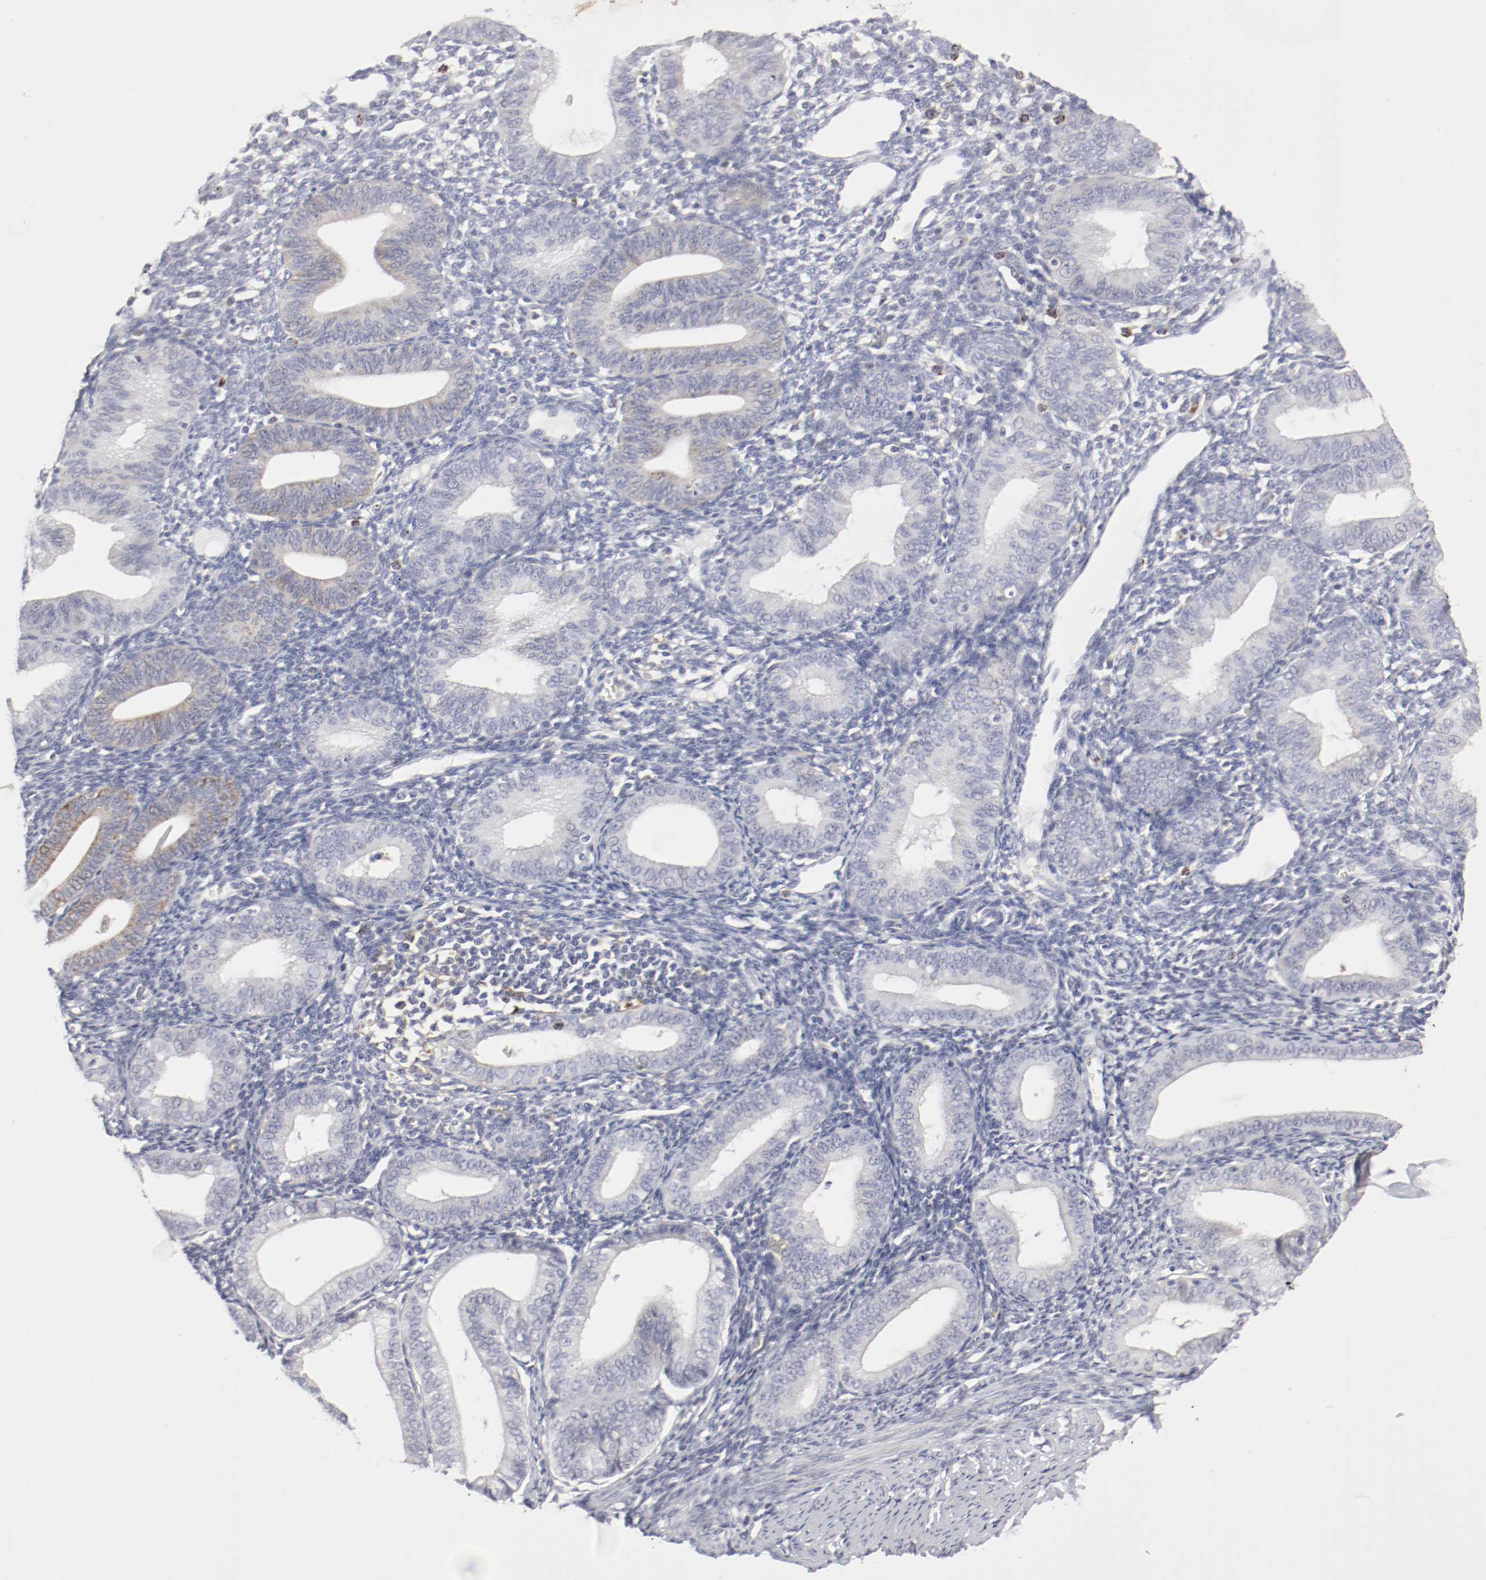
{"staining": {"intensity": "negative", "quantity": "none", "location": "none"}, "tissue": "endometrium", "cell_type": "Cells in endometrial stroma", "image_type": "normal", "snomed": [{"axis": "morphology", "description": "Normal tissue, NOS"}, {"axis": "topography", "description": "Endometrium"}], "caption": "Immunohistochemistry (IHC) micrograph of benign endometrium: human endometrium stained with DAB (3,3'-diaminobenzidine) shows no significant protein staining in cells in endometrial stroma. (DAB IHC with hematoxylin counter stain).", "gene": "ITGAX", "patient": {"sex": "female", "age": 61}}